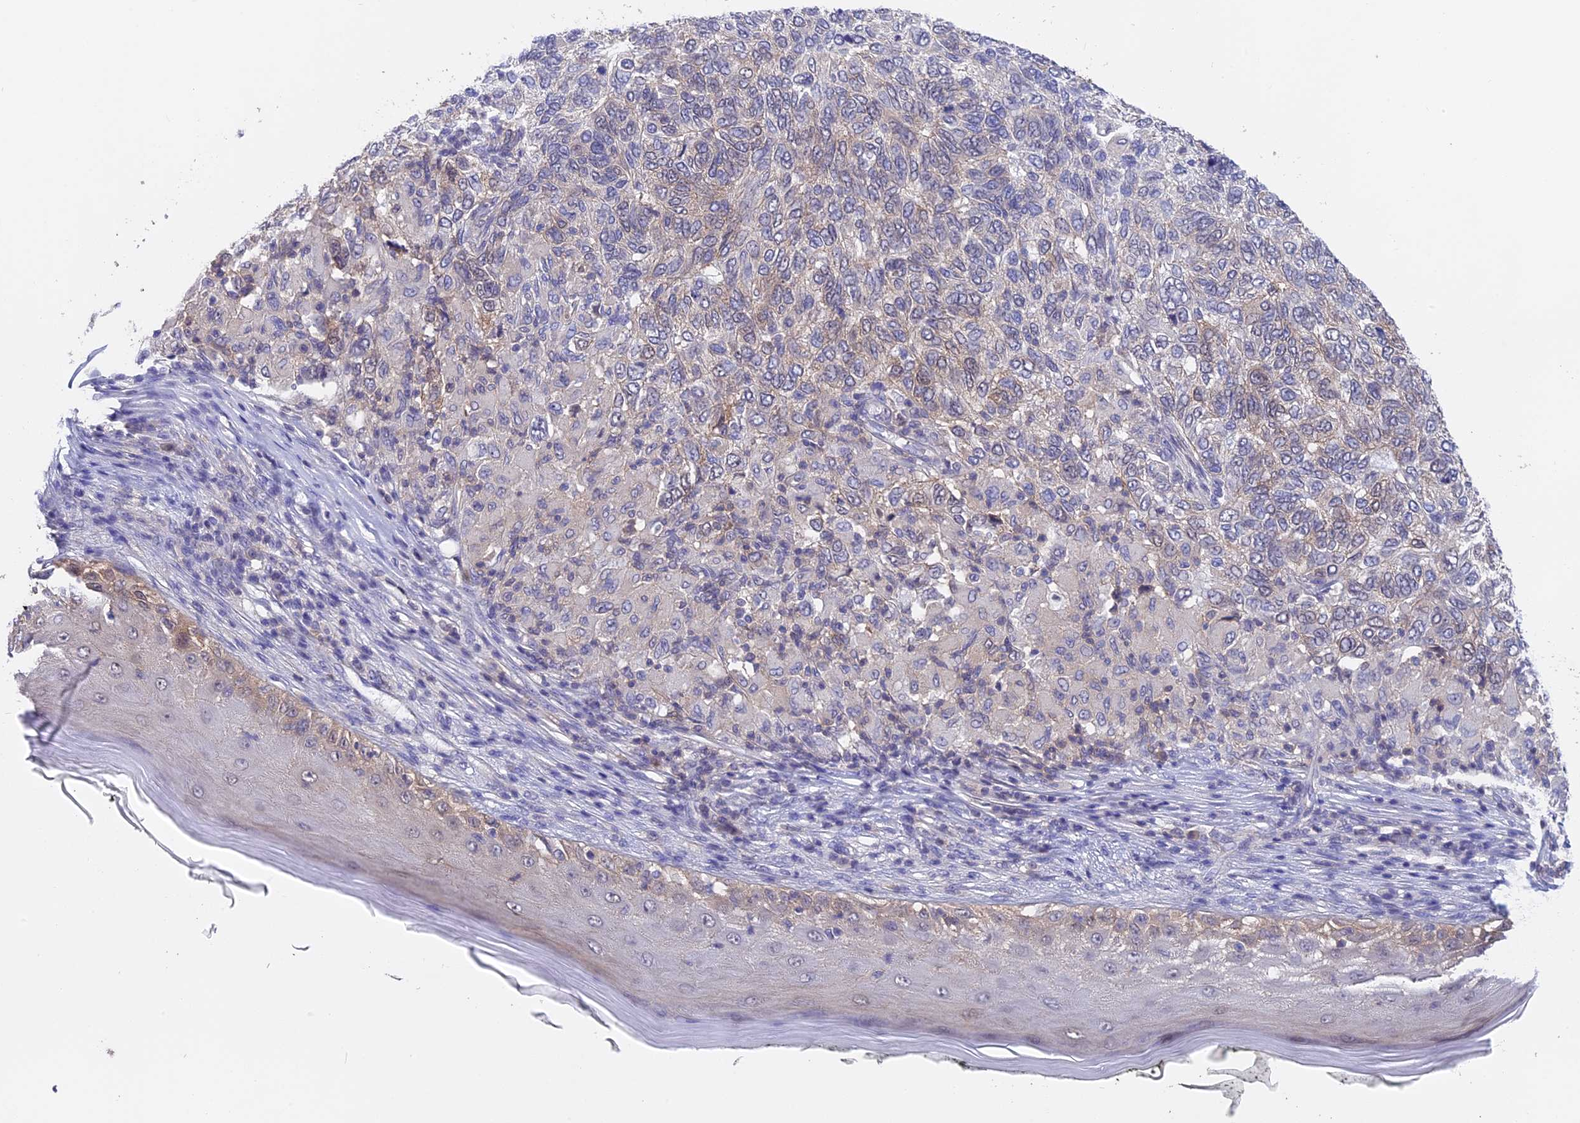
{"staining": {"intensity": "weak", "quantity": "<25%", "location": "cytoplasmic/membranous"}, "tissue": "skin cancer", "cell_type": "Tumor cells", "image_type": "cancer", "snomed": [{"axis": "morphology", "description": "Basal cell carcinoma"}, {"axis": "topography", "description": "Skin"}], "caption": "Immunohistochemistry of skin basal cell carcinoma demonstrates no expression in tumor cells. (Immunohistochemistry (ihc), brightfield microscopy, high magnification).", "gene": "STUB1", "patient": {"sex": "female", "age": 65}}